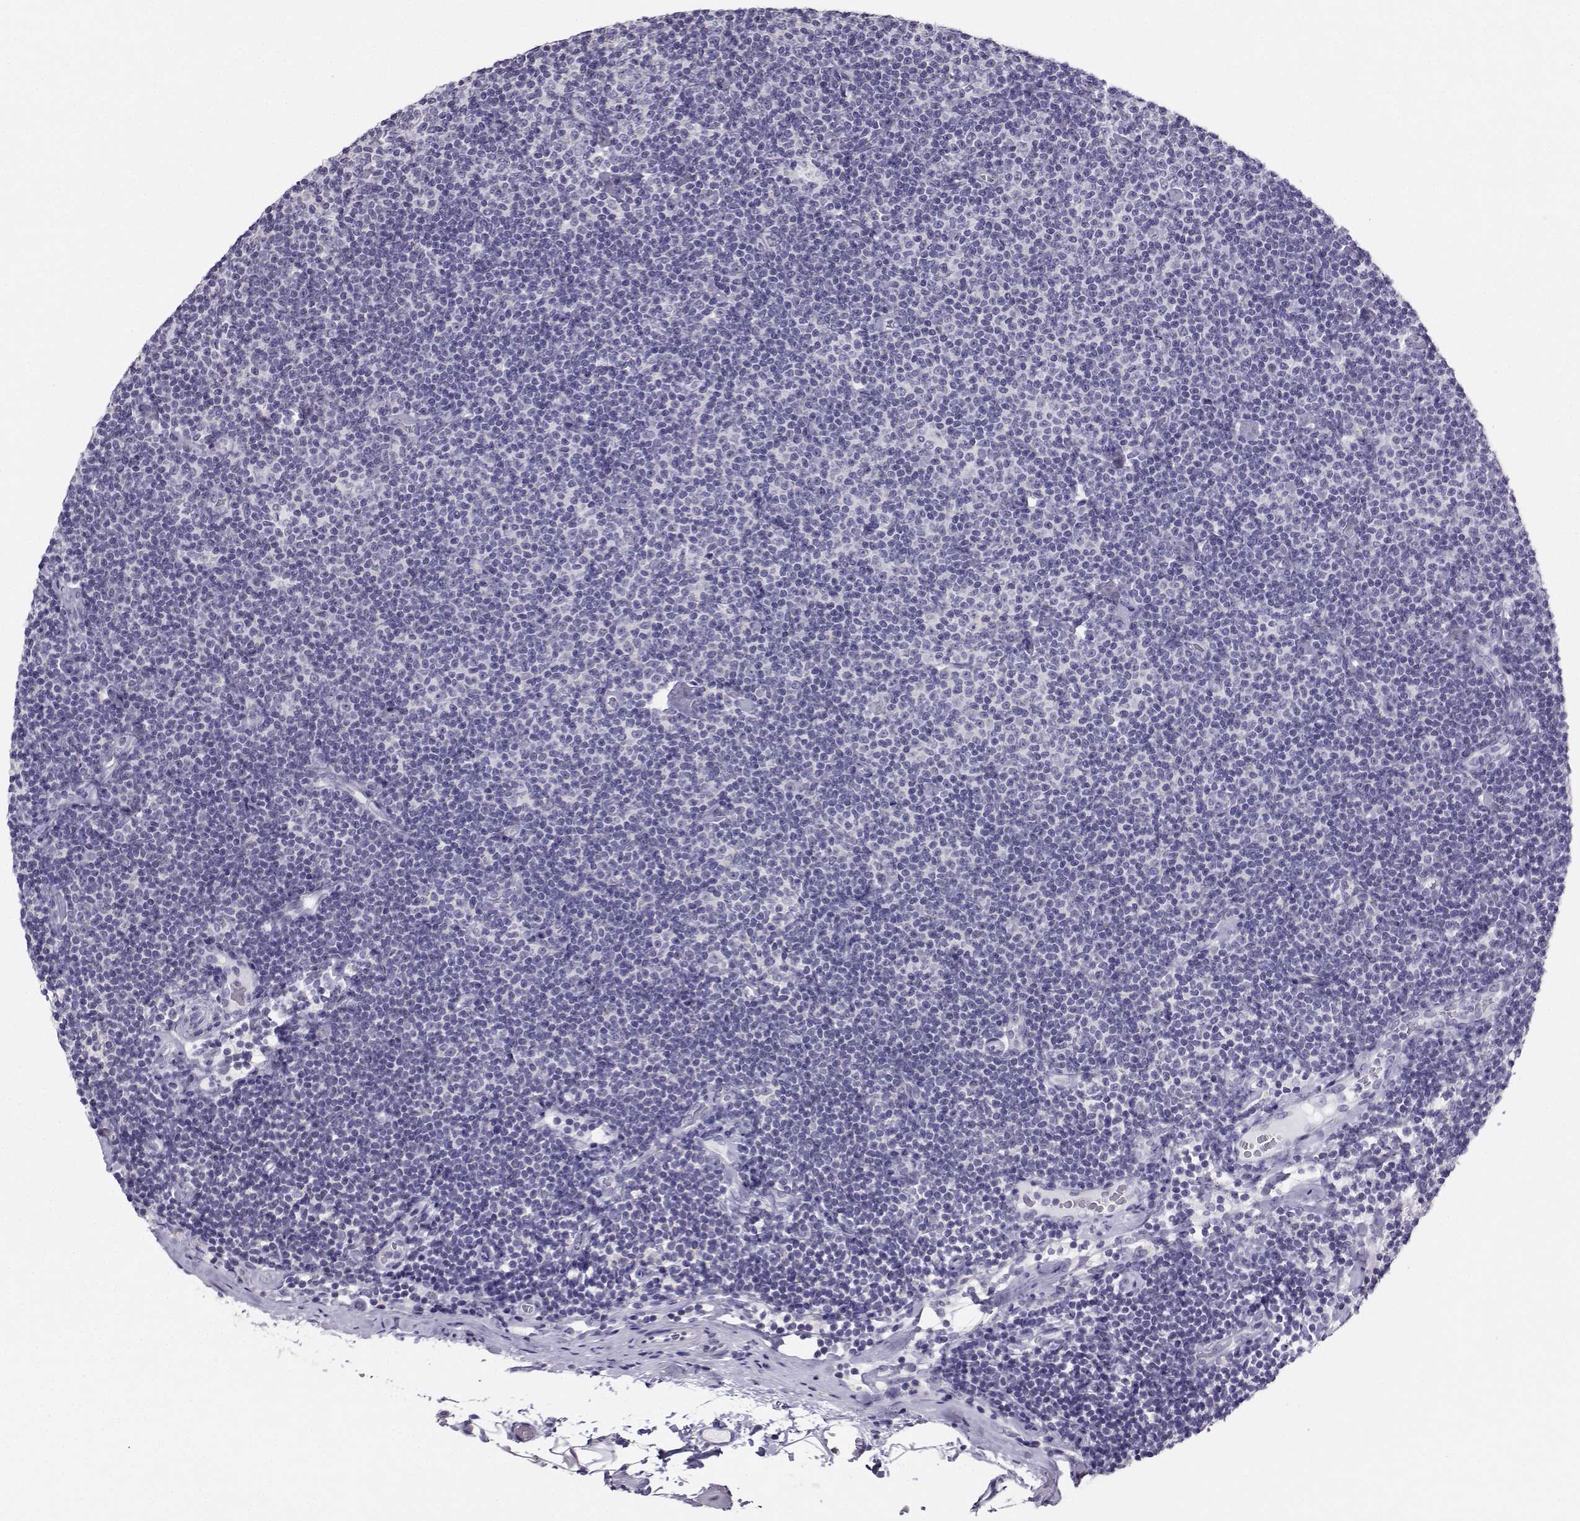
{"staining": {"intensity": "negative", "quantity": "none", "location": "none"}, "tissue": "lymphoma", "cell_type": "Tumor cells", "image_type": "cancer", "snomed": [{"axis": "morphology", "description": "Malignant lymphoma, non-Hodgkin's type, Low grade"}, {"axis": "topography", "description": "Lymph node"}], "caption": "Tumor cells show no significant protein expression in low-grade malignant lymphoma, non-Hodgkin's type.", "gene": "AVP", "patient": {"sex": "male", "age": 81}}